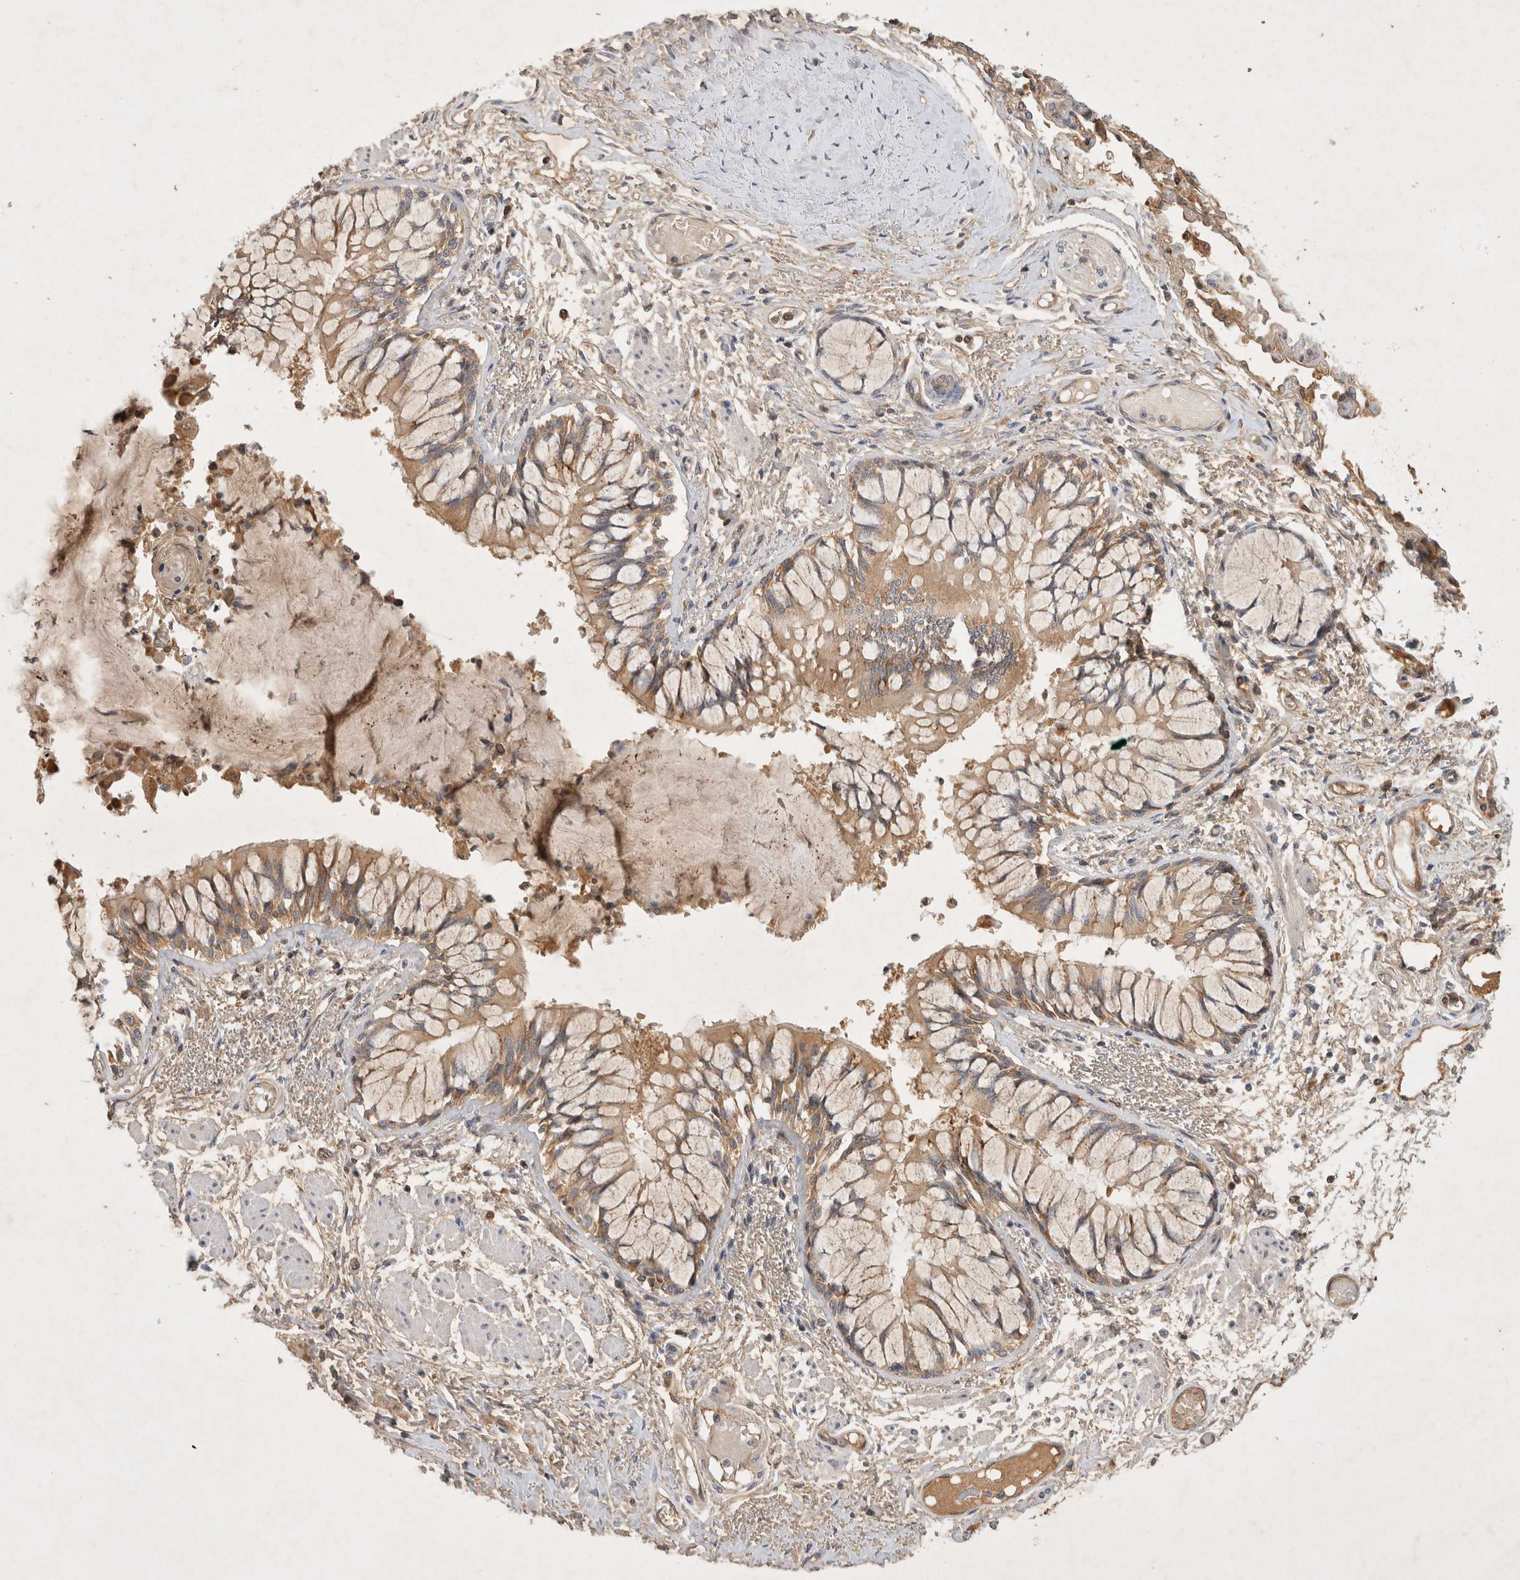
{"staining": {"intensity": "moderate", "quantity": ">75%", "location": "cytoplasmic/membranous"}, "tissue": "bronchus", "cell_type": "Respiratory epithelial cells", "image_type": "normal", "snomed": [{"axis": "morphology", "description": "Normal tissue, NOS"}, {"axis": "topography", "description": "Cartilage tissue"}, {"axis": "topography", "description": "Bronchus"}, {"axis": "topography", "description": "Lung"}], "caption": "The immunohistochemical stain labels moderate cytoplasmic/membranous expression in respiratory epithelial cells of normal bronchus.", "gene": "YES1", "patient": {"sex": "male", "age": 64}}